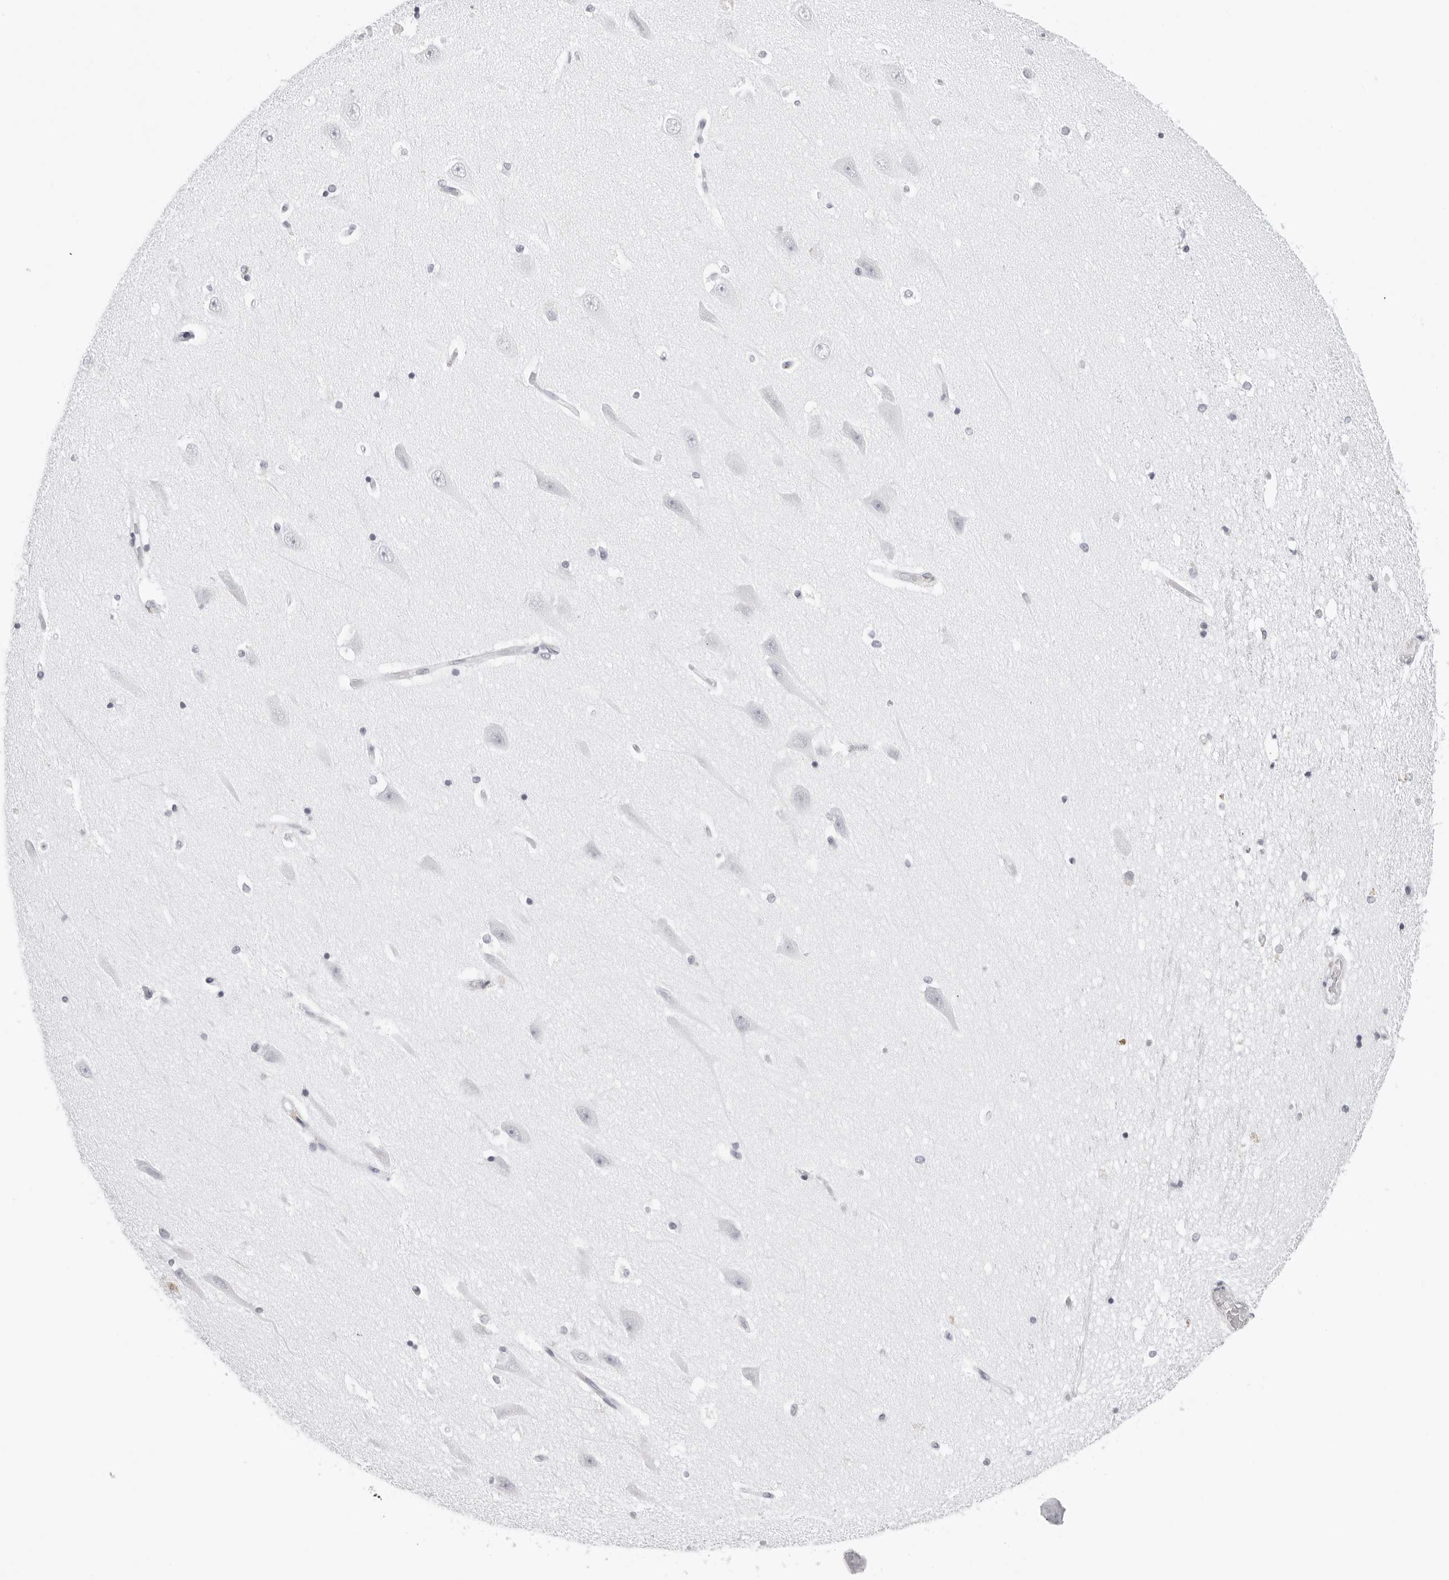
{"staining": {"intensity": "negative", "quantity": "none", "location": "none"}, "tissue": "hippocampus", "cell_type": "Glial cells", "image_type": "normal", "snomed": [{"axis": "morphology", "description": "Normal tissue, NOS"}, {"axis": "topography", "description": "Hippocampus"}], "caption": "Immunohistochemistry photomicrograph of unremarkable hippocampus stained for a protein (brown), which displays no positivity in glial cells. (DAB (3,3'-diaminobenzidine) IHC visualized using brightfield microscopy, high magnification).", "gene": "EDN2", "patient": {"sex": "male", "age": 45}}